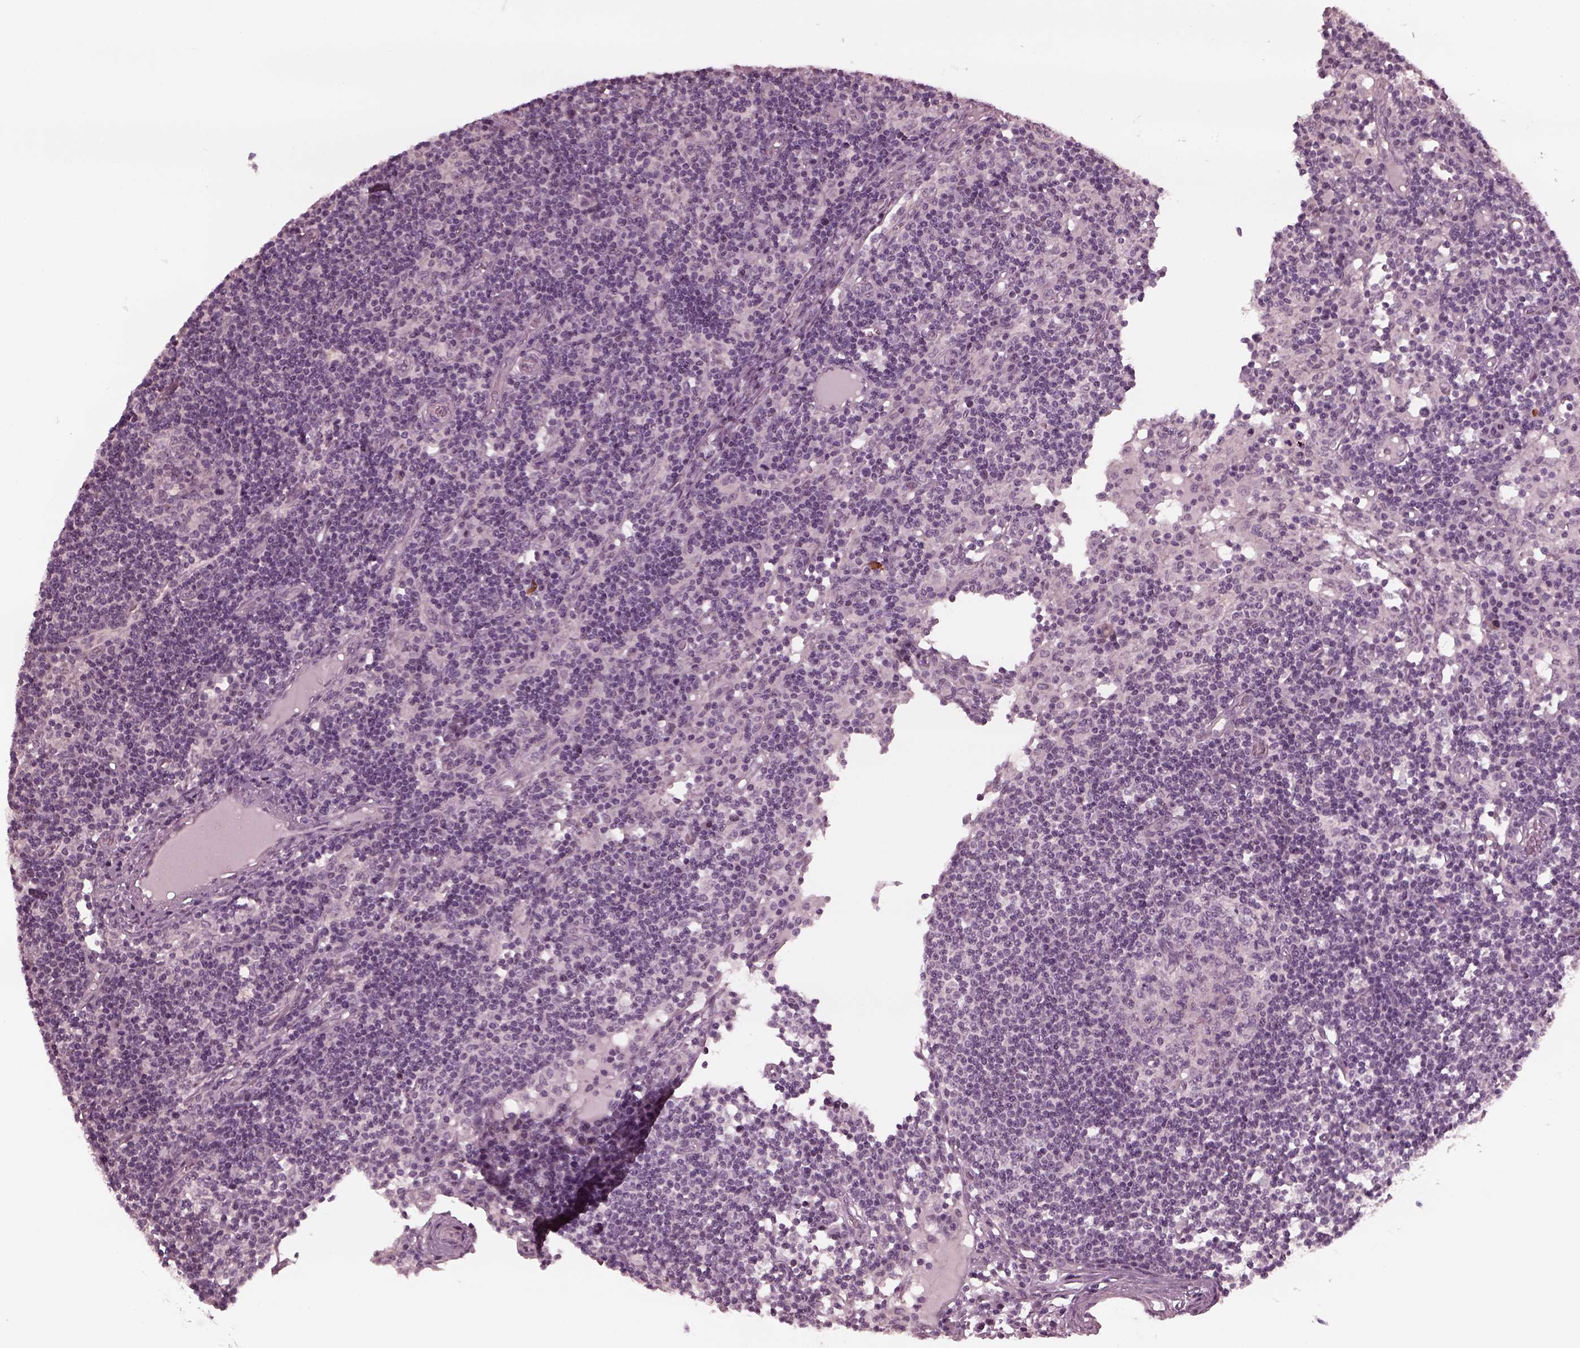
{"staining": {"intensity": "negative", "quantity": "none", "location": "none"}, "tissue": "lymph node", "cell_type": "Germinal center cells", "image_type": "normal", "snomed": [{"axis": "morphology", "description": "Normal tissue, NOS"}, {"axis": "topography", "description": "Lymph node"}], "caption": "IHC of benign lymph node demonstrates no expression in germinal center cells.", "gene": "YY2", "patient": {"sex": "female", "age": 72}}